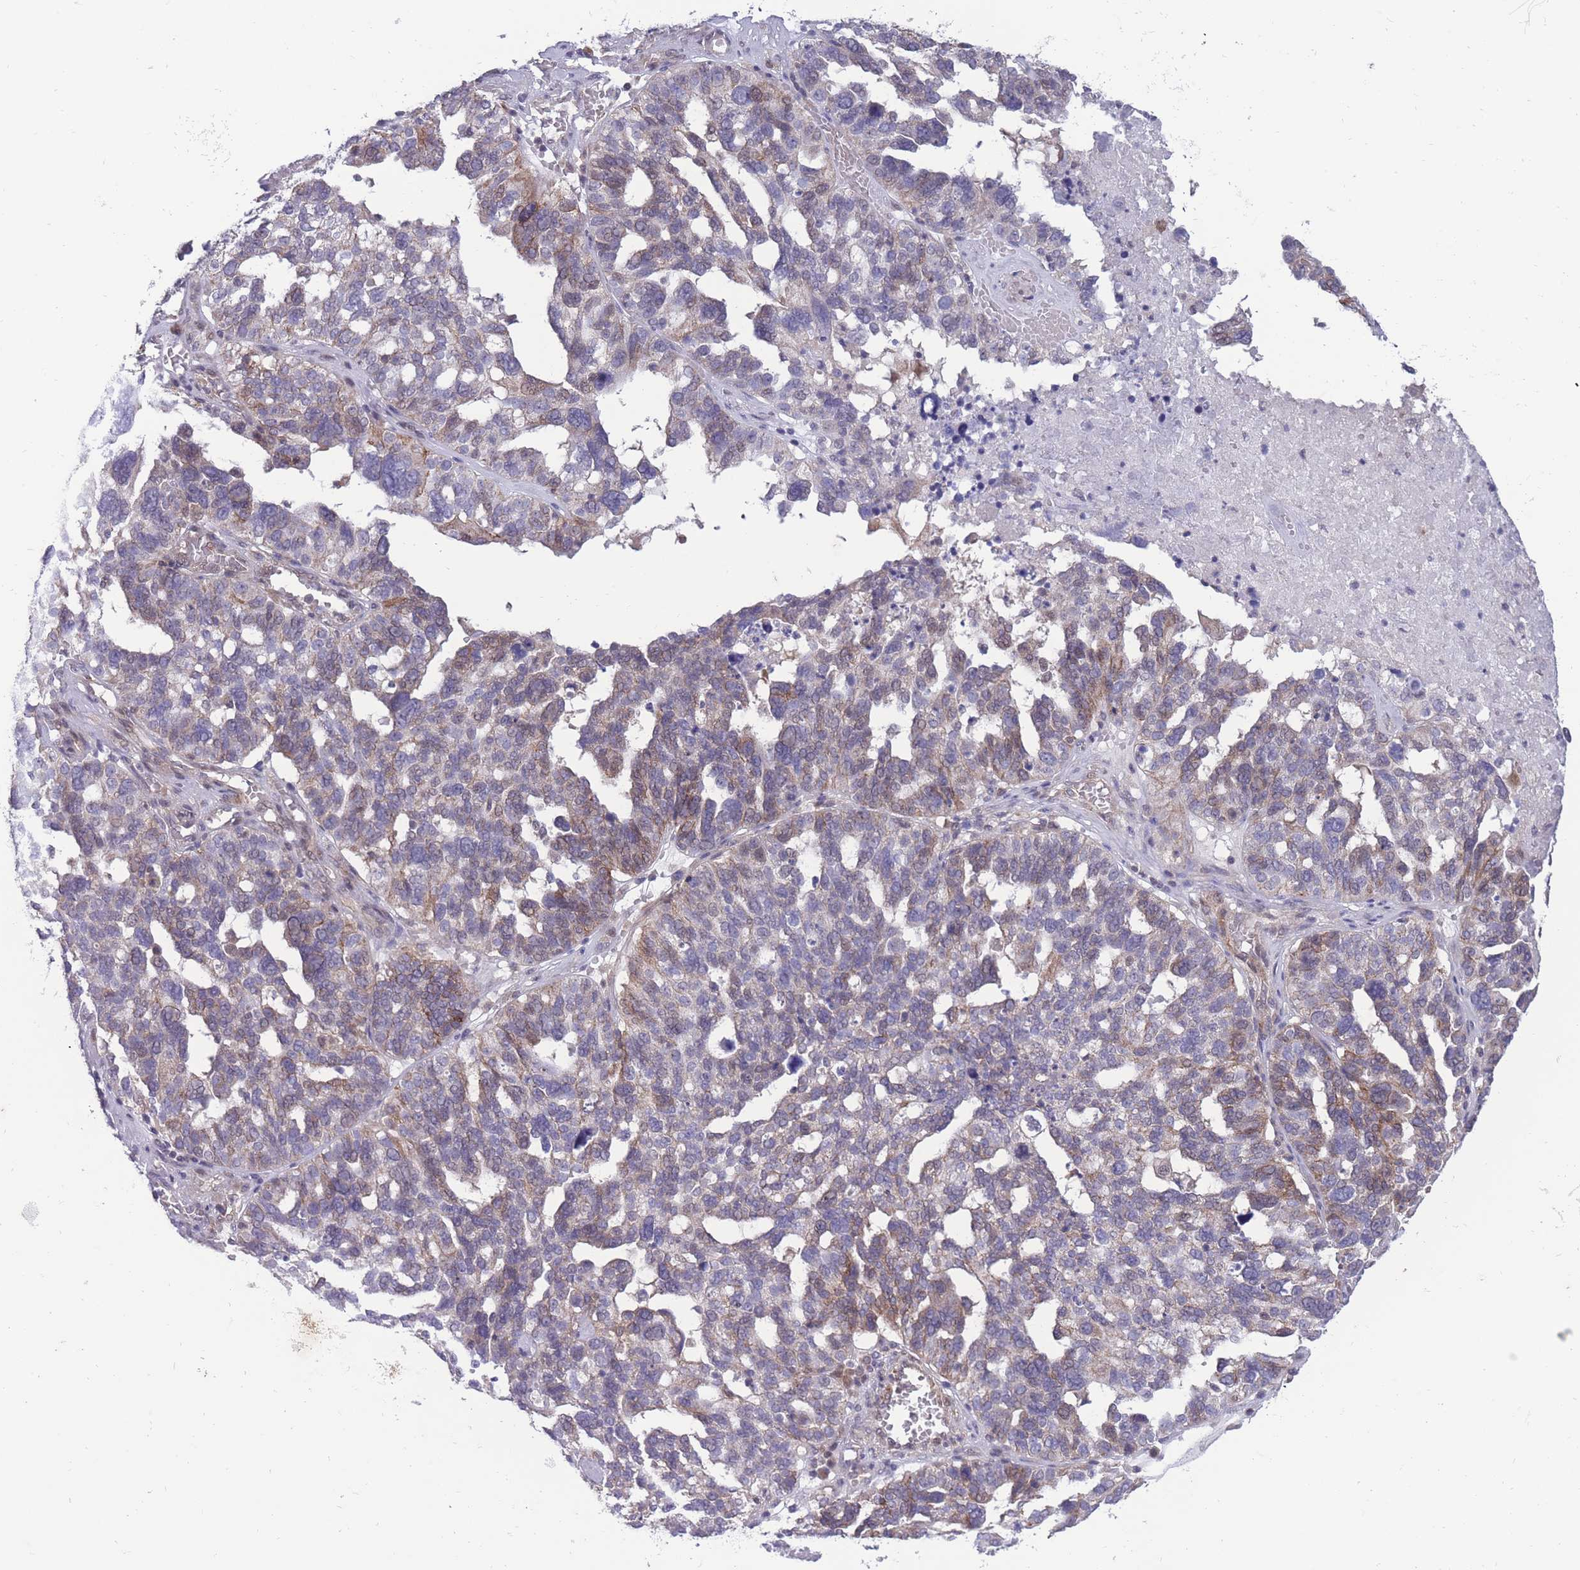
{"staining": {"intensity": "weak", "quantity": "25%-75%", "location": "cytoplasmic/membranous"}, "tissue": "ovarian cancer", "cell_type": "Tumor cells", "image_type": "cancer", "snomed": [{"axis": "morphology", "description": "Cystadenocarcinoma, serous, NOS"}, {"axis": "topography", "description": "Ovary"}], "caption": "Weak cytoplasmic/membranous positivity for a protein is seen in about 25%-75% of tumor cells of serous cystadenocarcinoma (ovarian) using immunohistochemistry (IHC).", "gene": "RIC8A", "patient": {"sex": "female", "age": 59}}